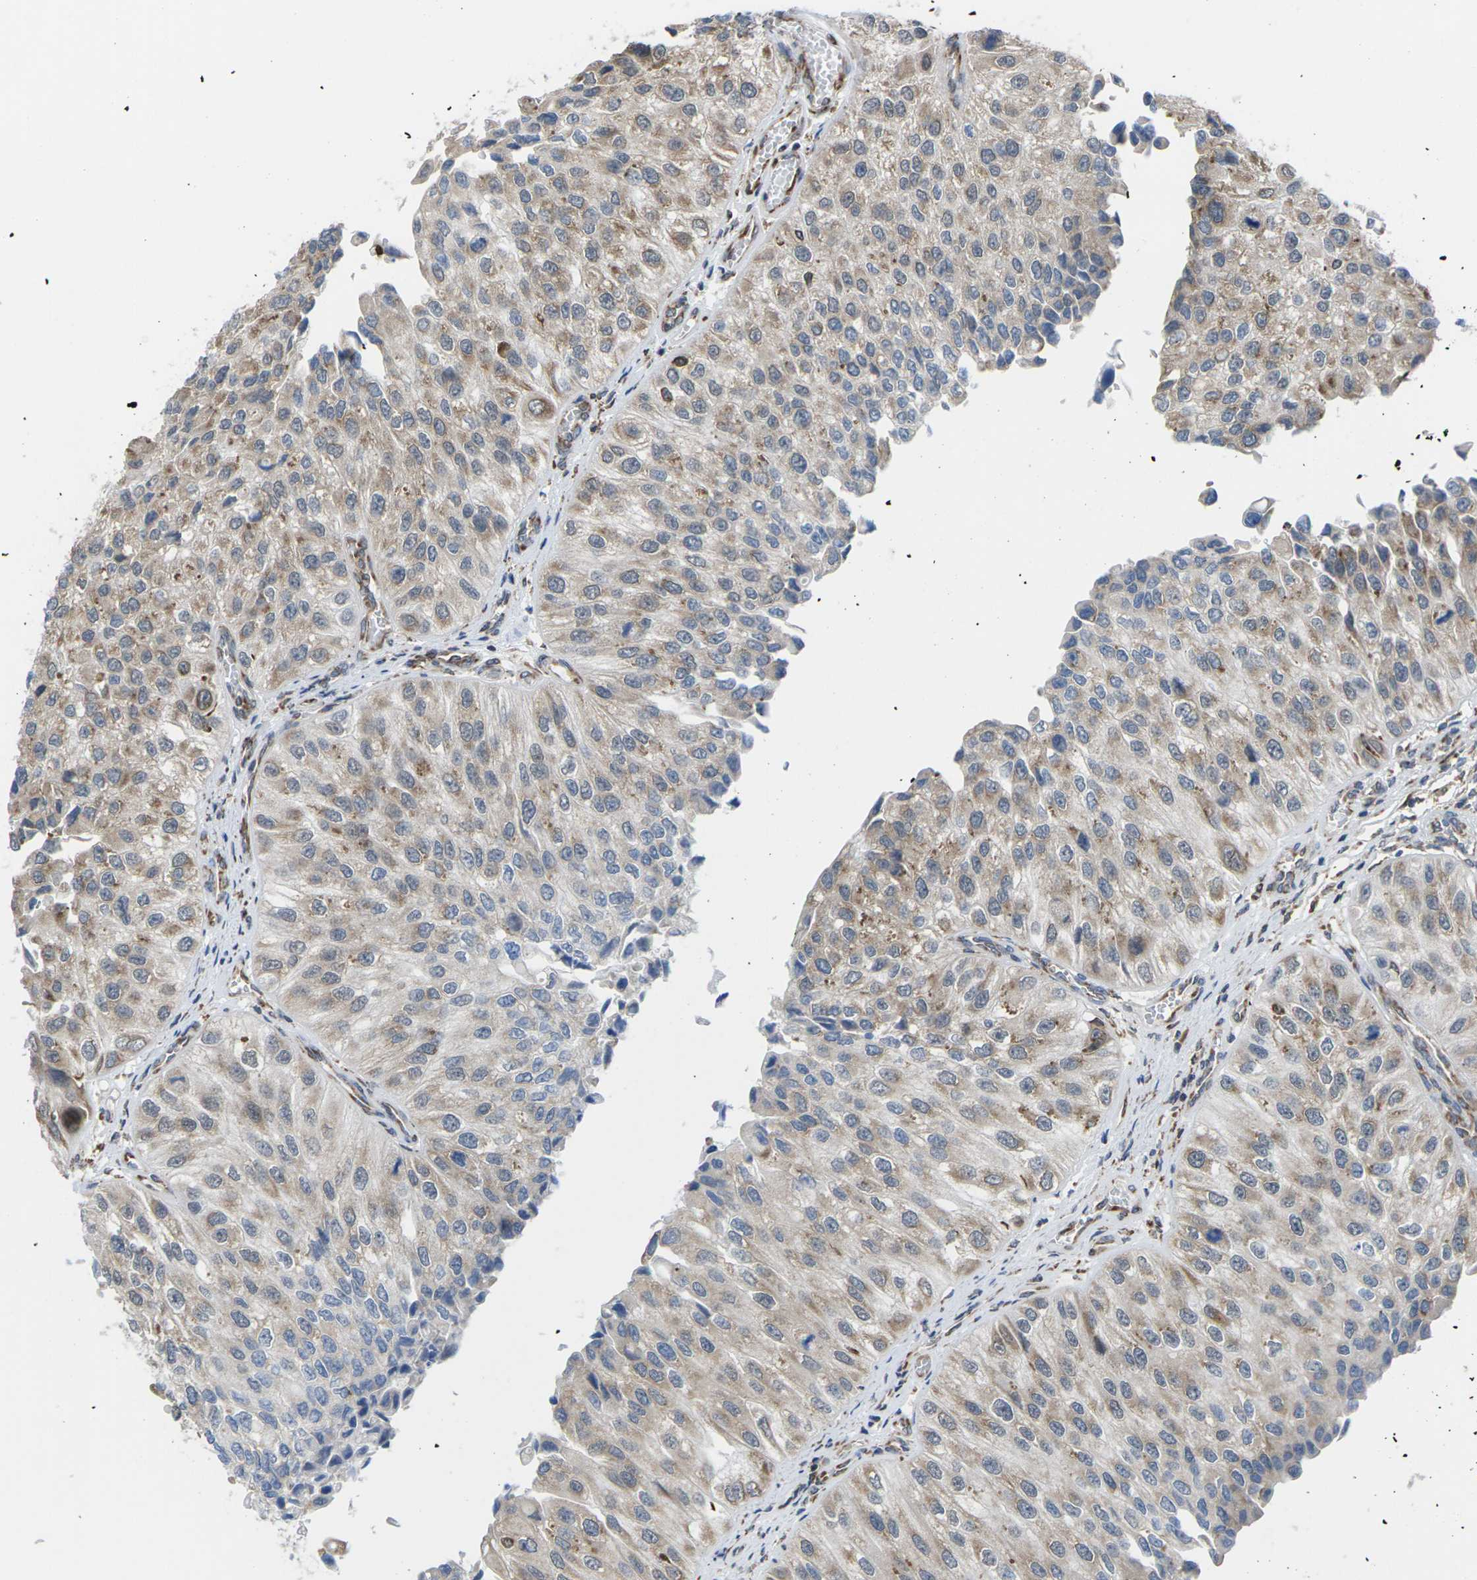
{"staining": {"intensity": "weak", "quantity": "25%-75%", "location": "cytoplasmic/membranous"}, "tissue": "urothelial cancer", "cell_type": "Tumor cells", "image_type": "cancer", "snomed": [{"axis": "morphology", "description": "Urothelial carcinoma, High grade"}, {"axis": "topography", "description": "Kidney"}, {"axis": "topography", "description": "Urinary bladder"}], "caption": "This image shows IHC staining of human urothelial cancer, with low weak cytoplasmic/membranous expression in about 25%-75% of tumor cells.", "gene": "PDZK1IP1", "patient": {"sex": "male", "age": 77}}